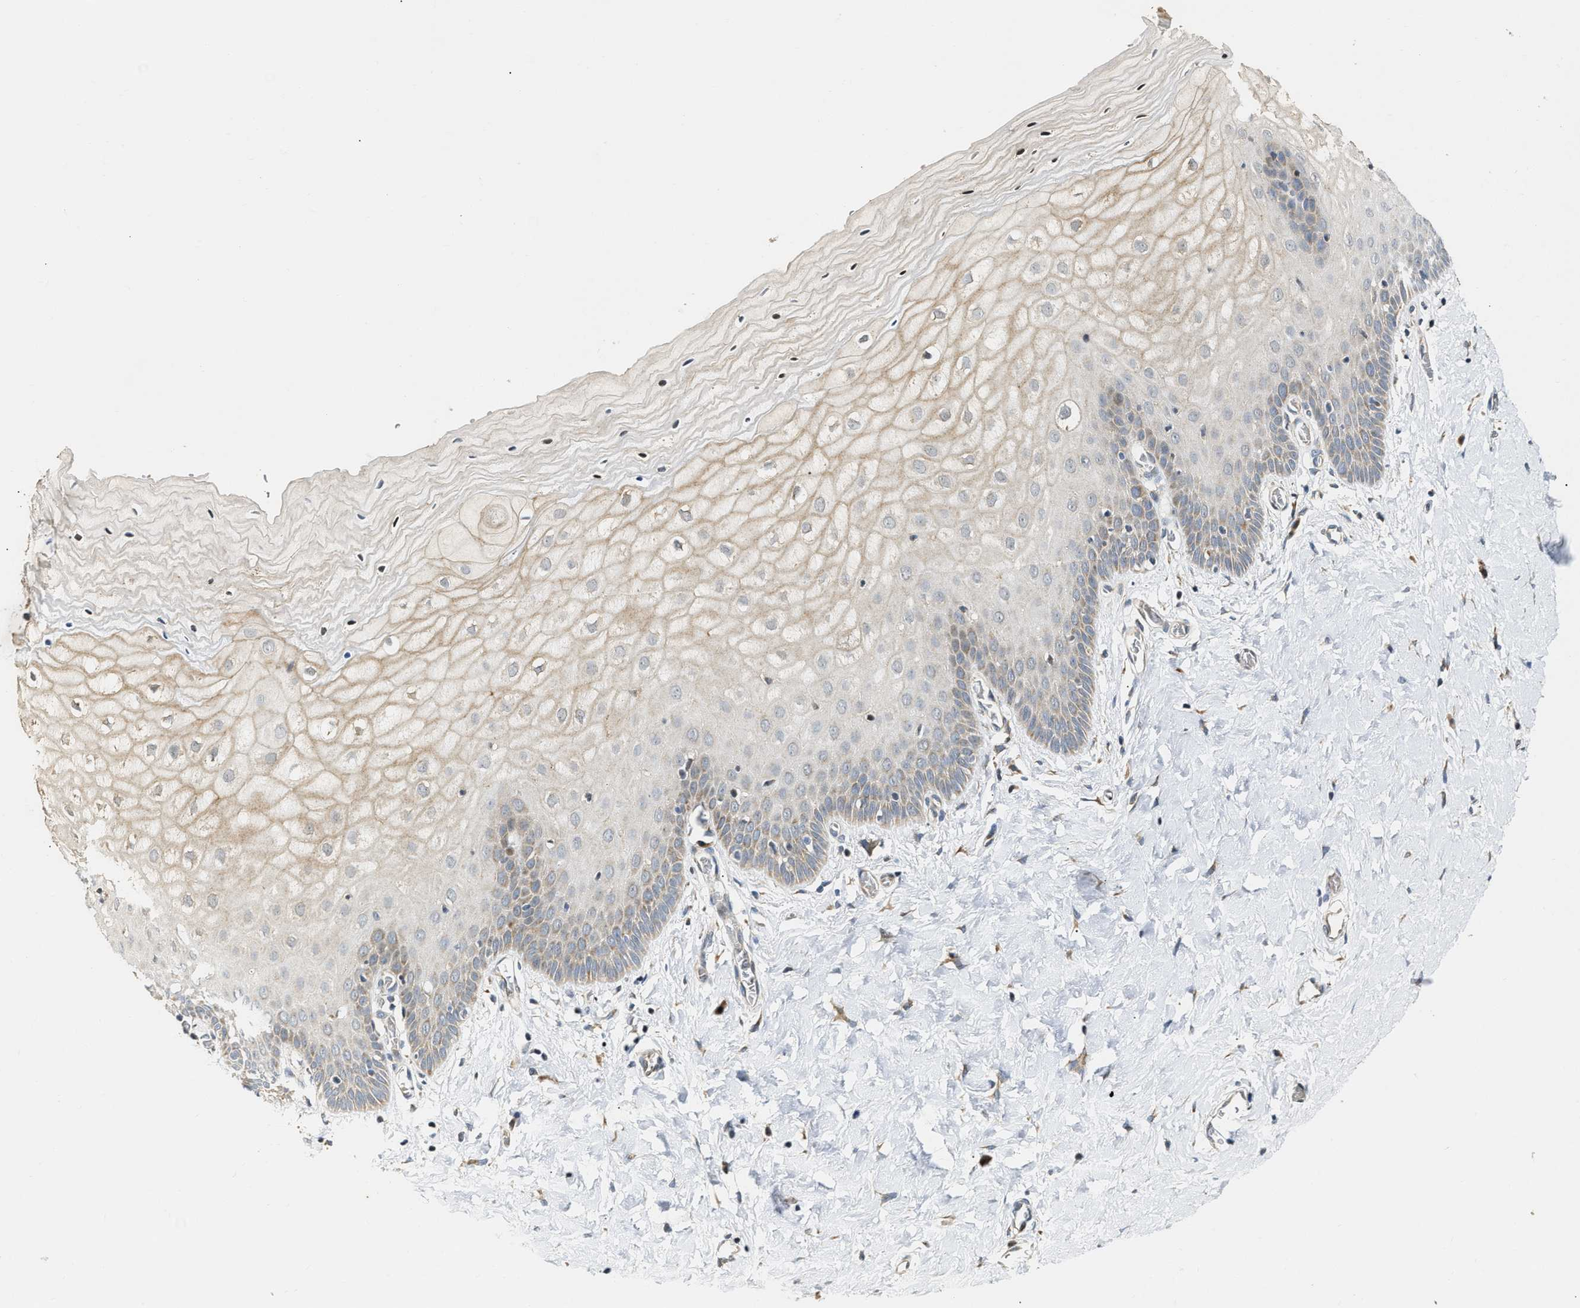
{"staining": {"intensity": "moderate", "quantity": ">75%", "location": "cytoplasmic/membranous"}, "tissue": "cervix", "cell_type": "Glandular cells", "image_type": "normal", "snomed": [{"axis": "morphology", "description": "Normal tissue, NOS"}, {"axis": "topography", "description": "Cervix"}], "caption": "Protein expression analysis of unremarkable human cervix reveals moderate cytoplasmic/membranous staining in about >75% of glandular cells. Nuclei are stained in blue.", "gene": "DEPTOR", "patient": {"sex": "female", "age": 55}}